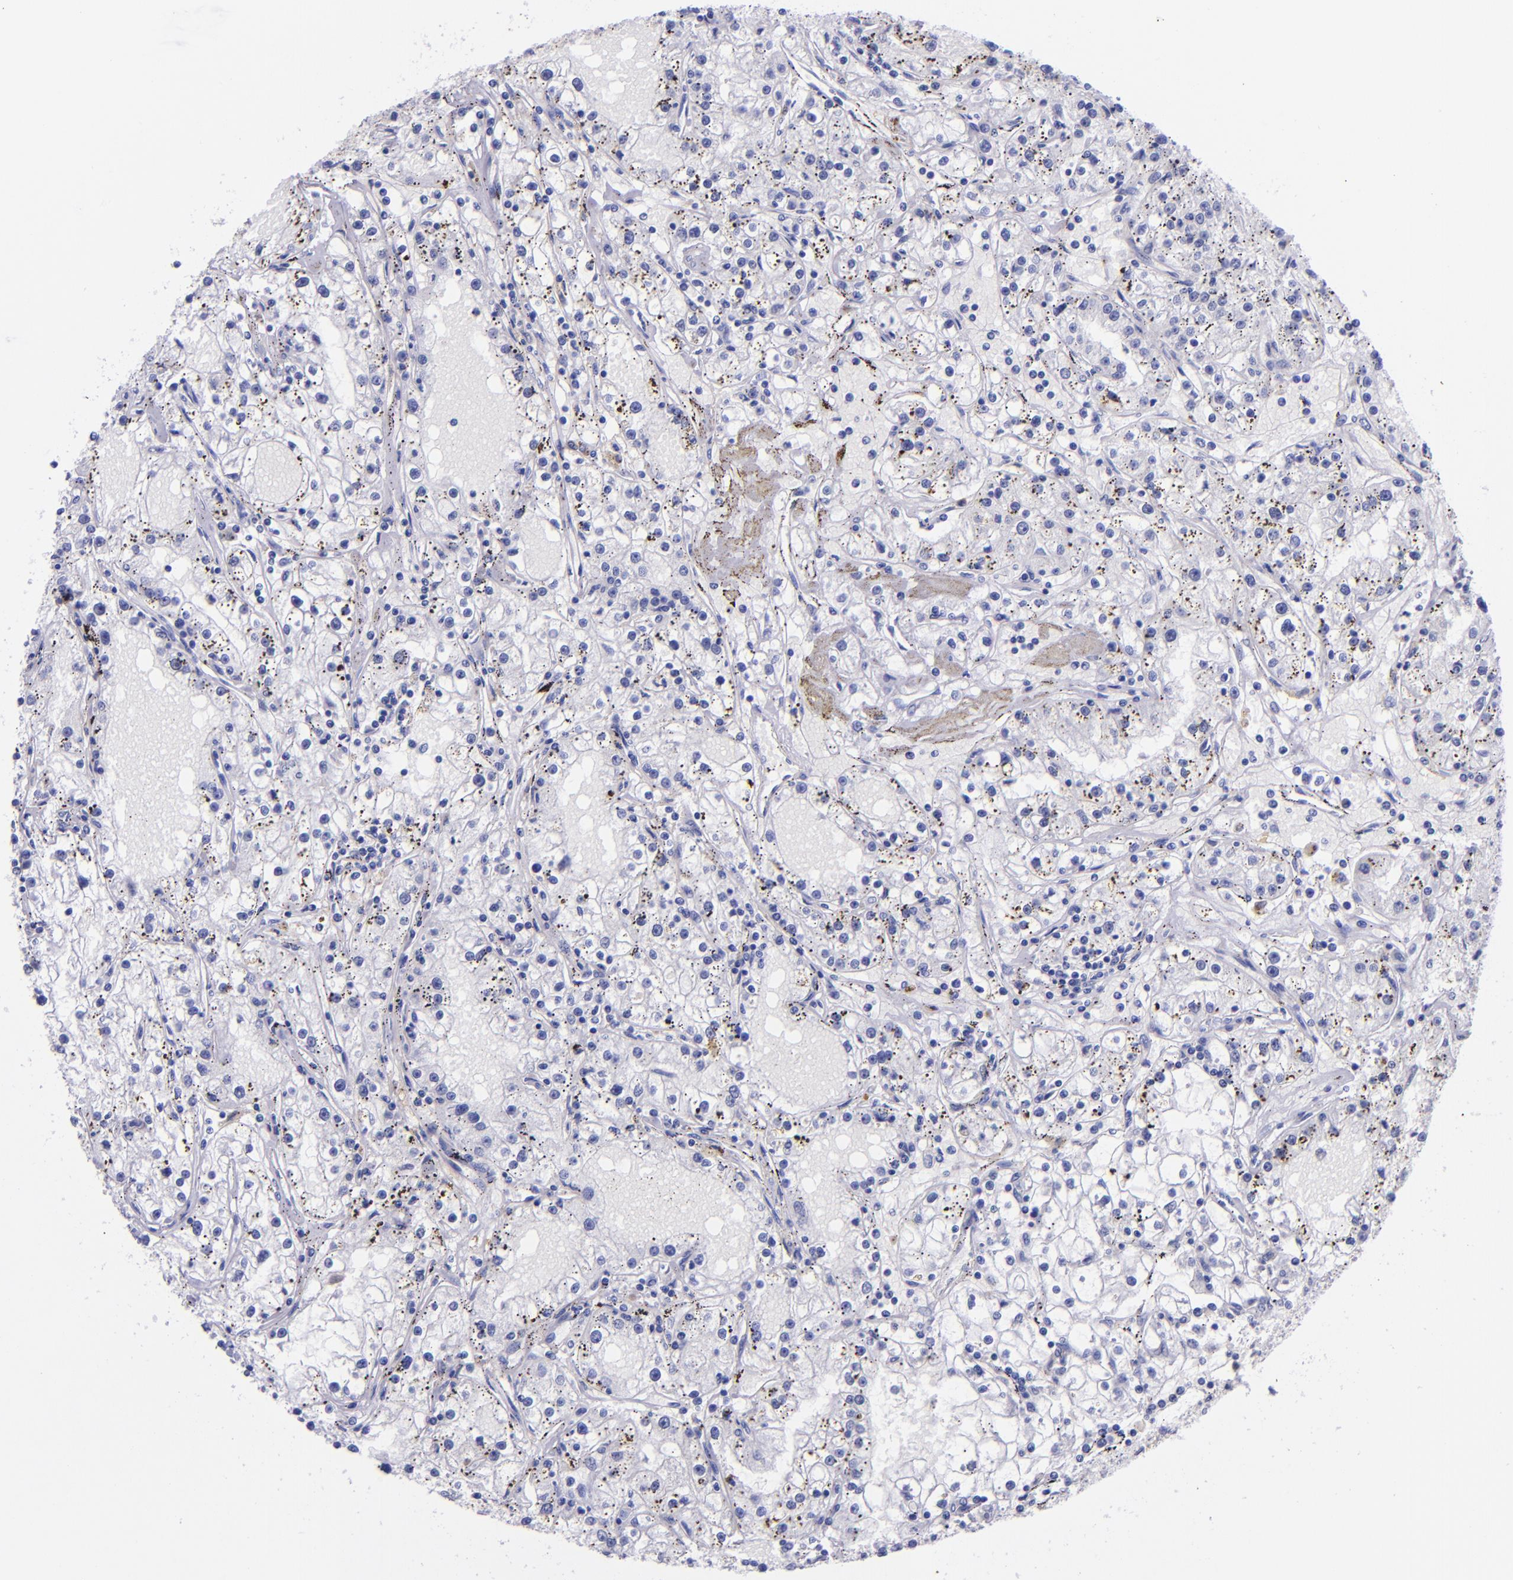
{"staining": {"intensity": "negative", "quantity": "none", "location": "none"}, "tissue": "renal cancer", "cell_type": "Tumor cells", "image_type": "cancer", "snomed": [{"axis": "morphology", "description": "Adenocarcinoma, NOS"}, {"axis": "topography", "description": "Kidney"}], "caption": "Immunohistochemistry image of neoplastic tissue: adenocarcinoma (renal) stained with DAB (3,3'-diaminobenzidine) exhibits no significant protein staining in tumor cells. (DAB IHC, high magnification).", "gene": "SLPI", "patient": {"sex": "male", "age": 56}}